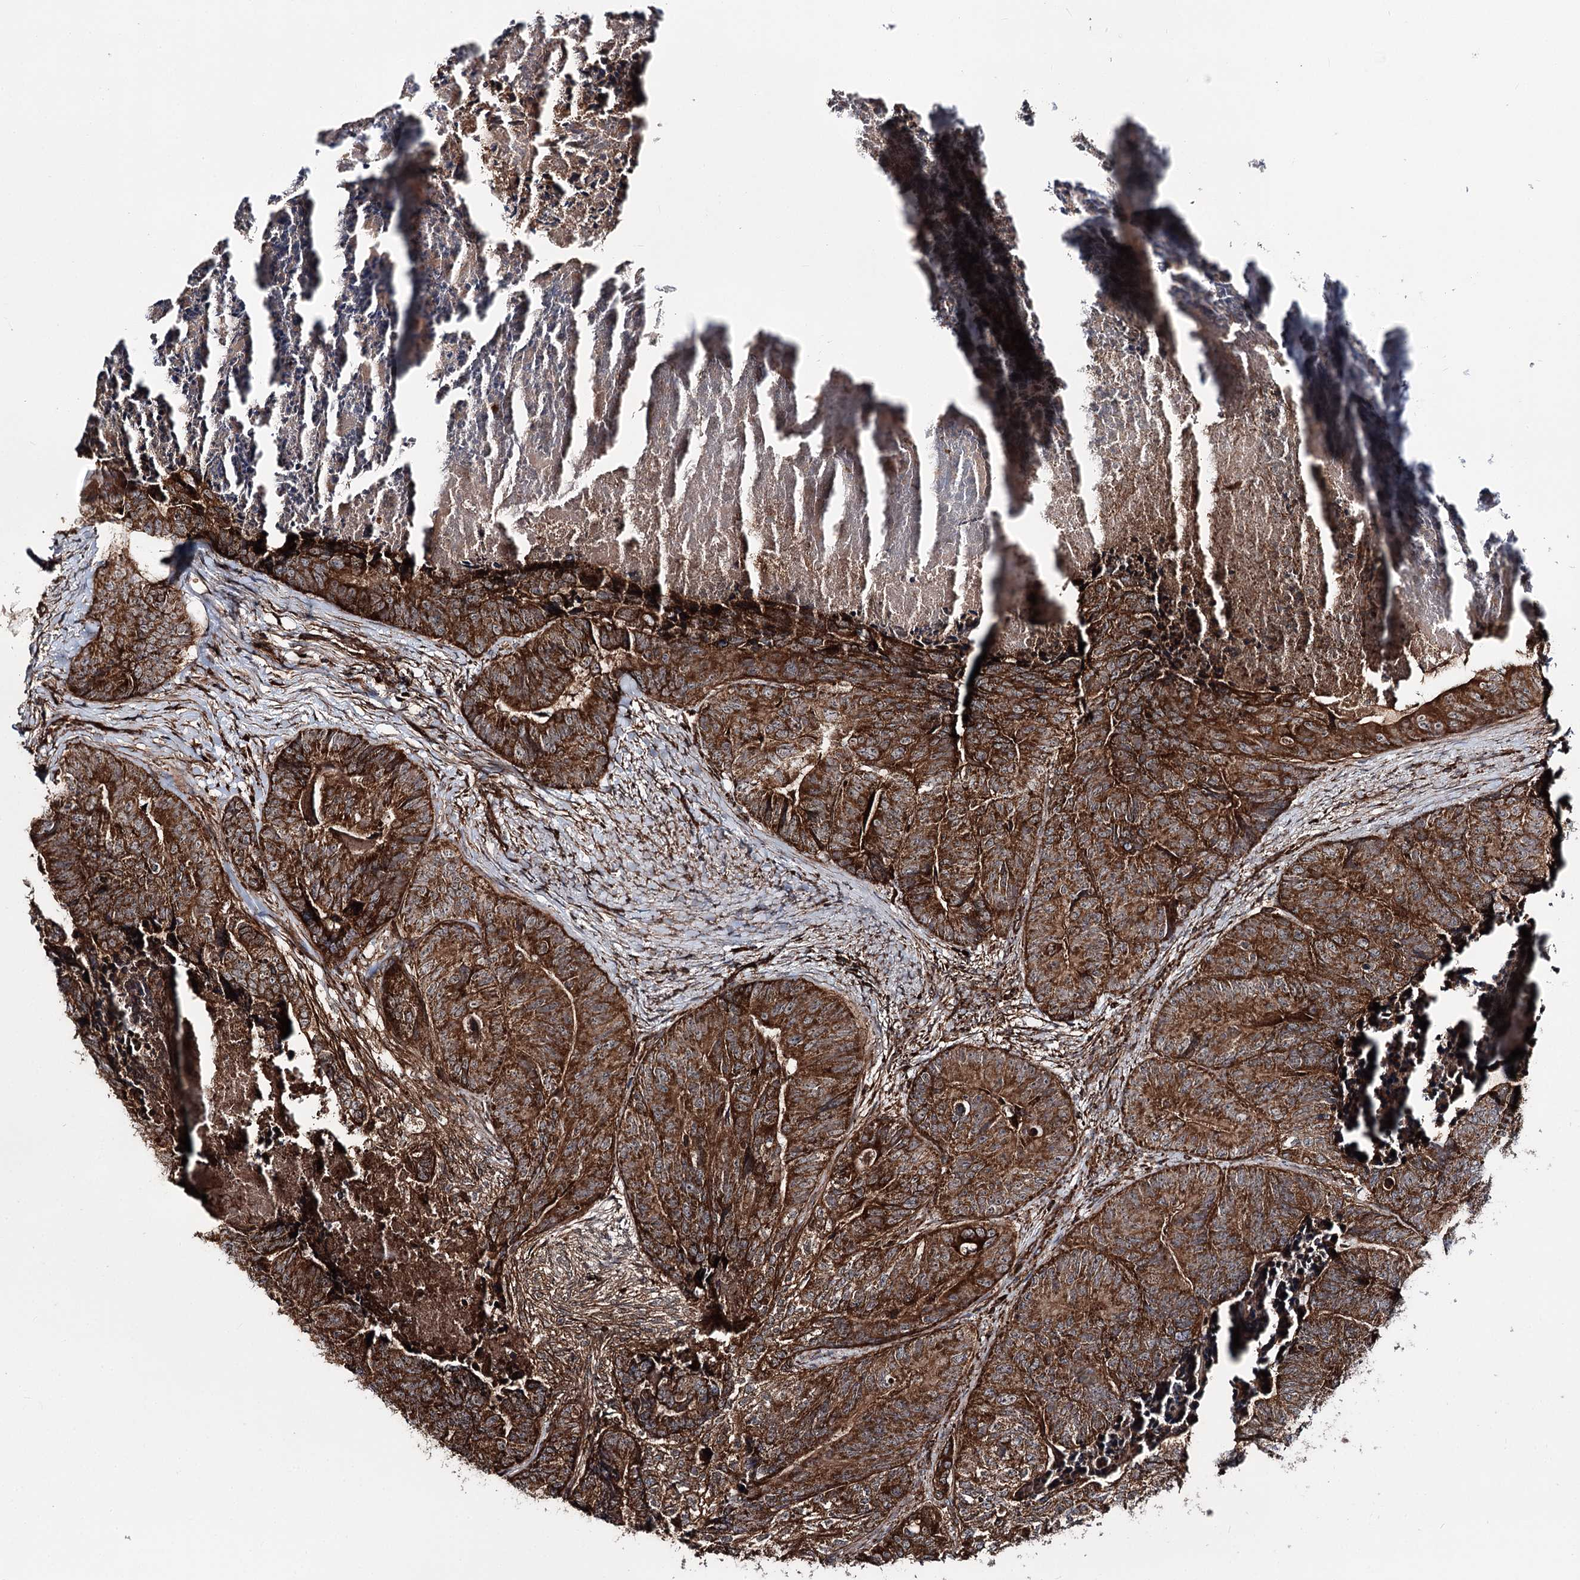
{"staining": {"intensity": "strong", "quantity": ">75%", "location": "cytoplasmic/membranous"}, "tissue": "colorectal cancer", "cell_type": "Tumor cells", "image_type": "cancer", "snomed": [{"axis": "morphology", "description": "Adenocarcinoma, NOS"}, {"axis": "topography", "description": "Colon"}], "caption": "About >75% of tumor cells in colorectal cancer (adenocarcinoma) display strong cytoplasmic/membranous protein staining as visualized by brown immunohistochemical staining.", "gene": "FGFR1OP2", "patient": {"sex": "female", "age": 67}}